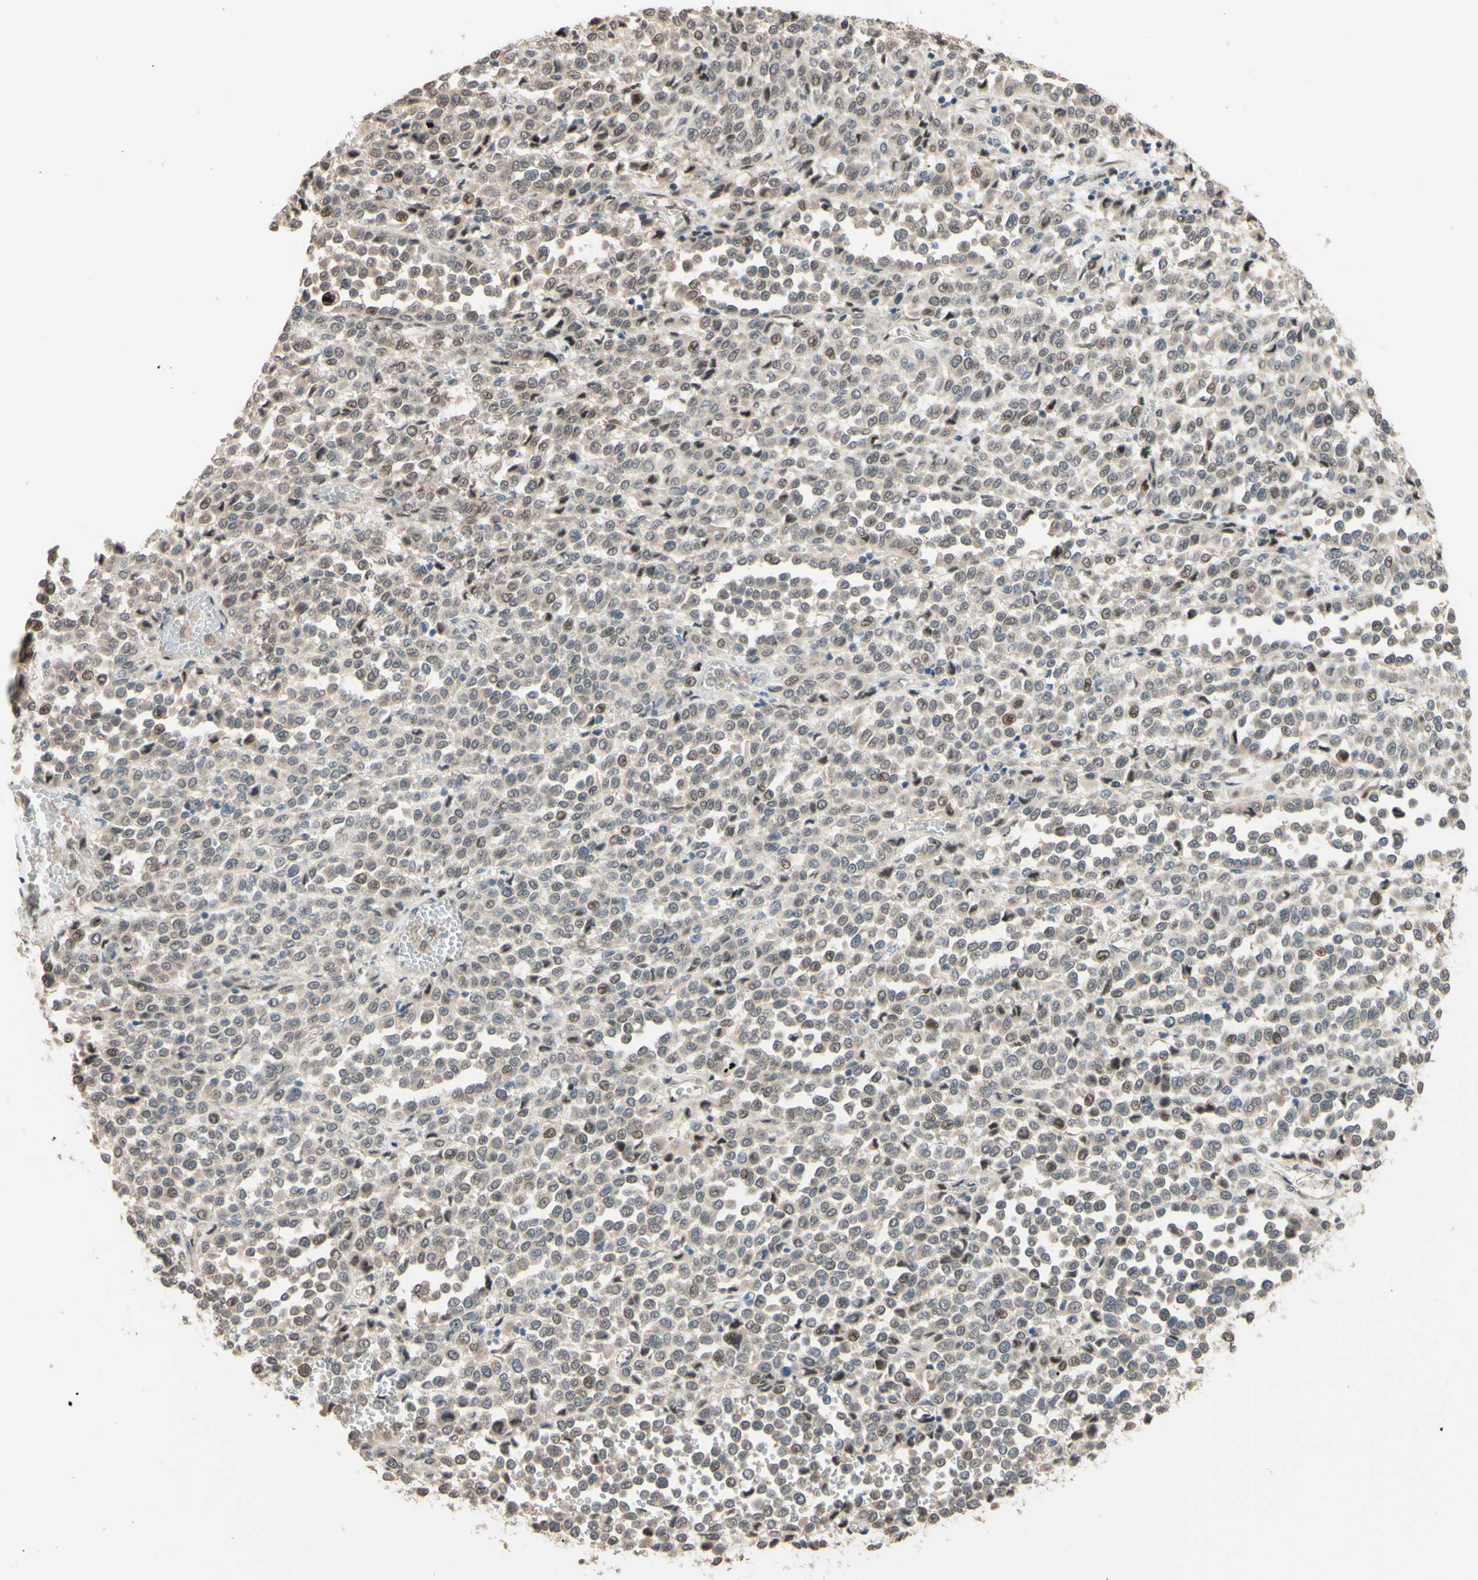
{"staining": {"intensity": "weak", "quantity": "<25%", "location": "cytoplasmic/membranous,nuclear"}, "tissue": "melanoma", "cell_type": "Tumor cells", "image_type": "cancer", "snomed": [{"axis": "morphology", "description": "Malignant melanoma, Metastatic site"}, {"axis": "topography", "description": "Pancreas"}], "caption": "Immunohistochemistry (IHC) image of neoplastic tissue: melanoma stained with DAB reveals no significant protein staining in tumor cells. (DAB immunohistochemistry with hematoxylin counter stain).", "gene": "SMIM19", "patient": {"sex": "female", "age": 30}}